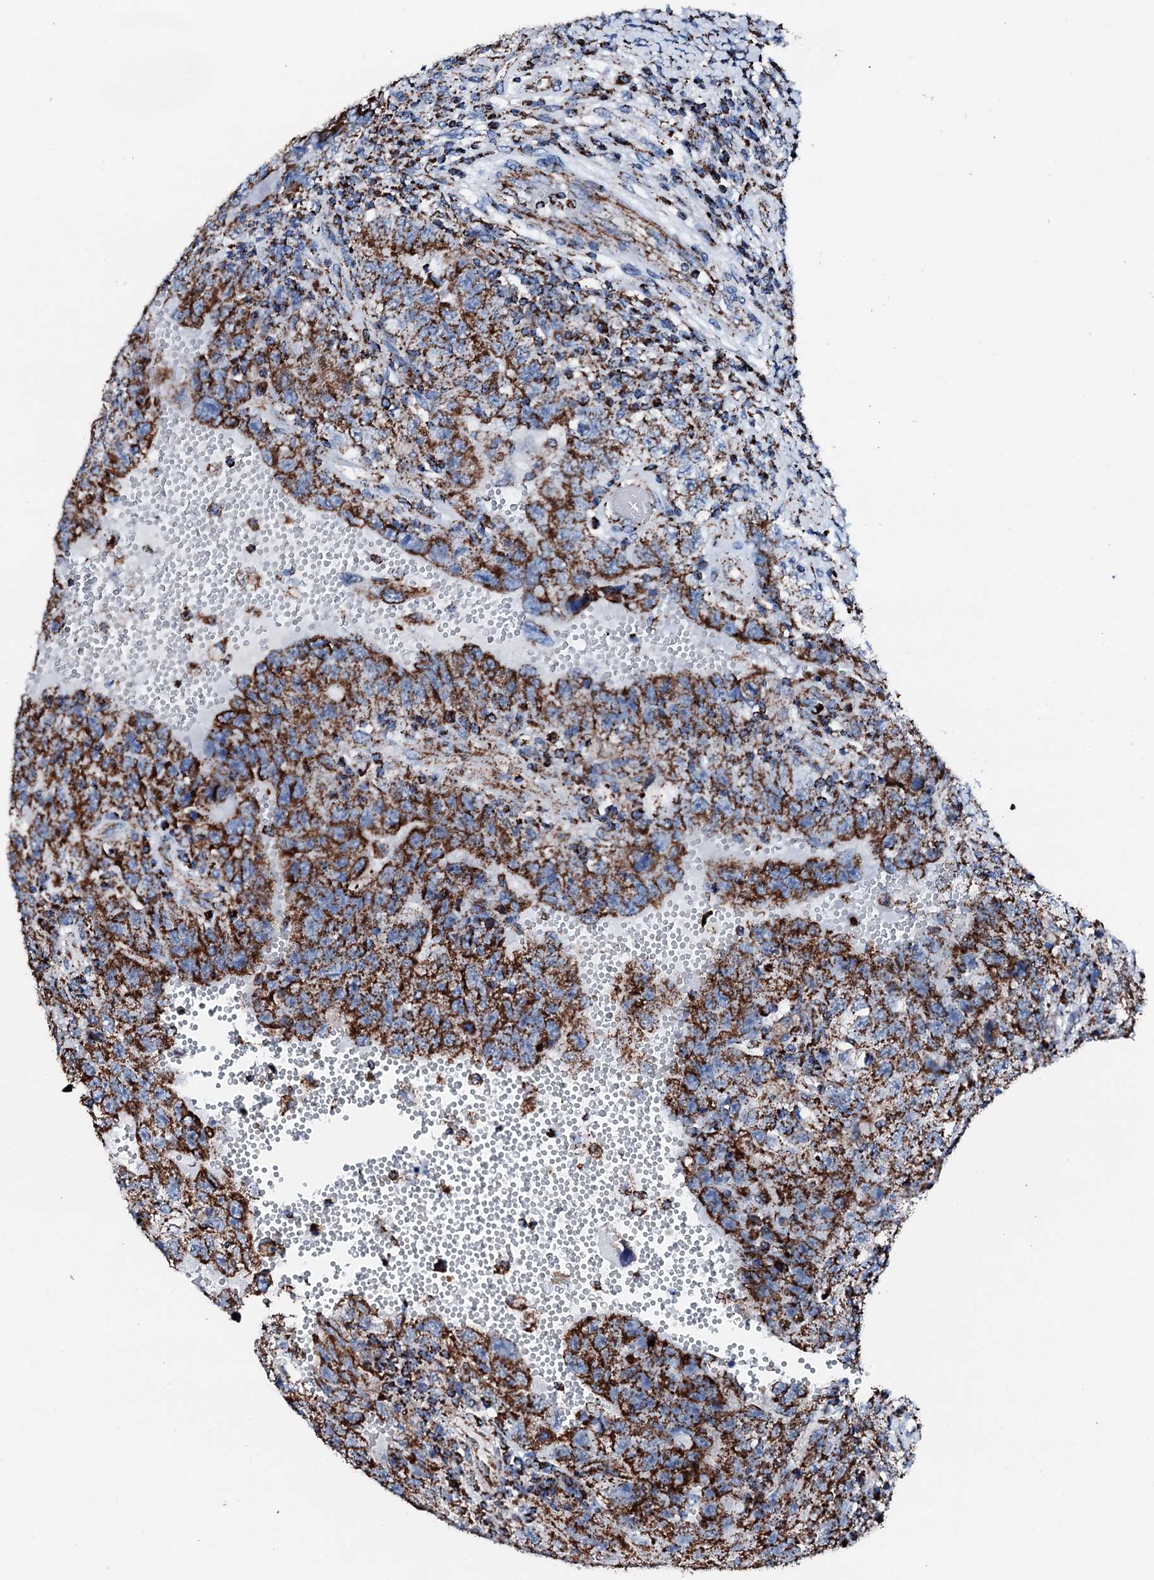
{"staining": {"intensity": "strong", "quantity": ">75%", "location": "cytoplasmic/membranous"}, "tissue": "testis cancer", "cell_type": "Tumor cells", "image_type": "cancer", "snomed": [{"axis": "morphology", "description": "Carcinoma, Embryonal, NOS"}, {"axis": "topography", "description": "Testis"}], "caption": "Brown immunohistochemical staining in human testis cancer reveals strong cytoplasmic/membranous positivity in about >75% of tumor cells. The staining was performed using DAB (3,3'-diaminobenzidine) to visualize the protein expression in brown, while the nuclei were stained in blue with hematoxylin (Magnification: 20x).", "gene": "HADH", "patient": {"sex": "male", "age": 26}}